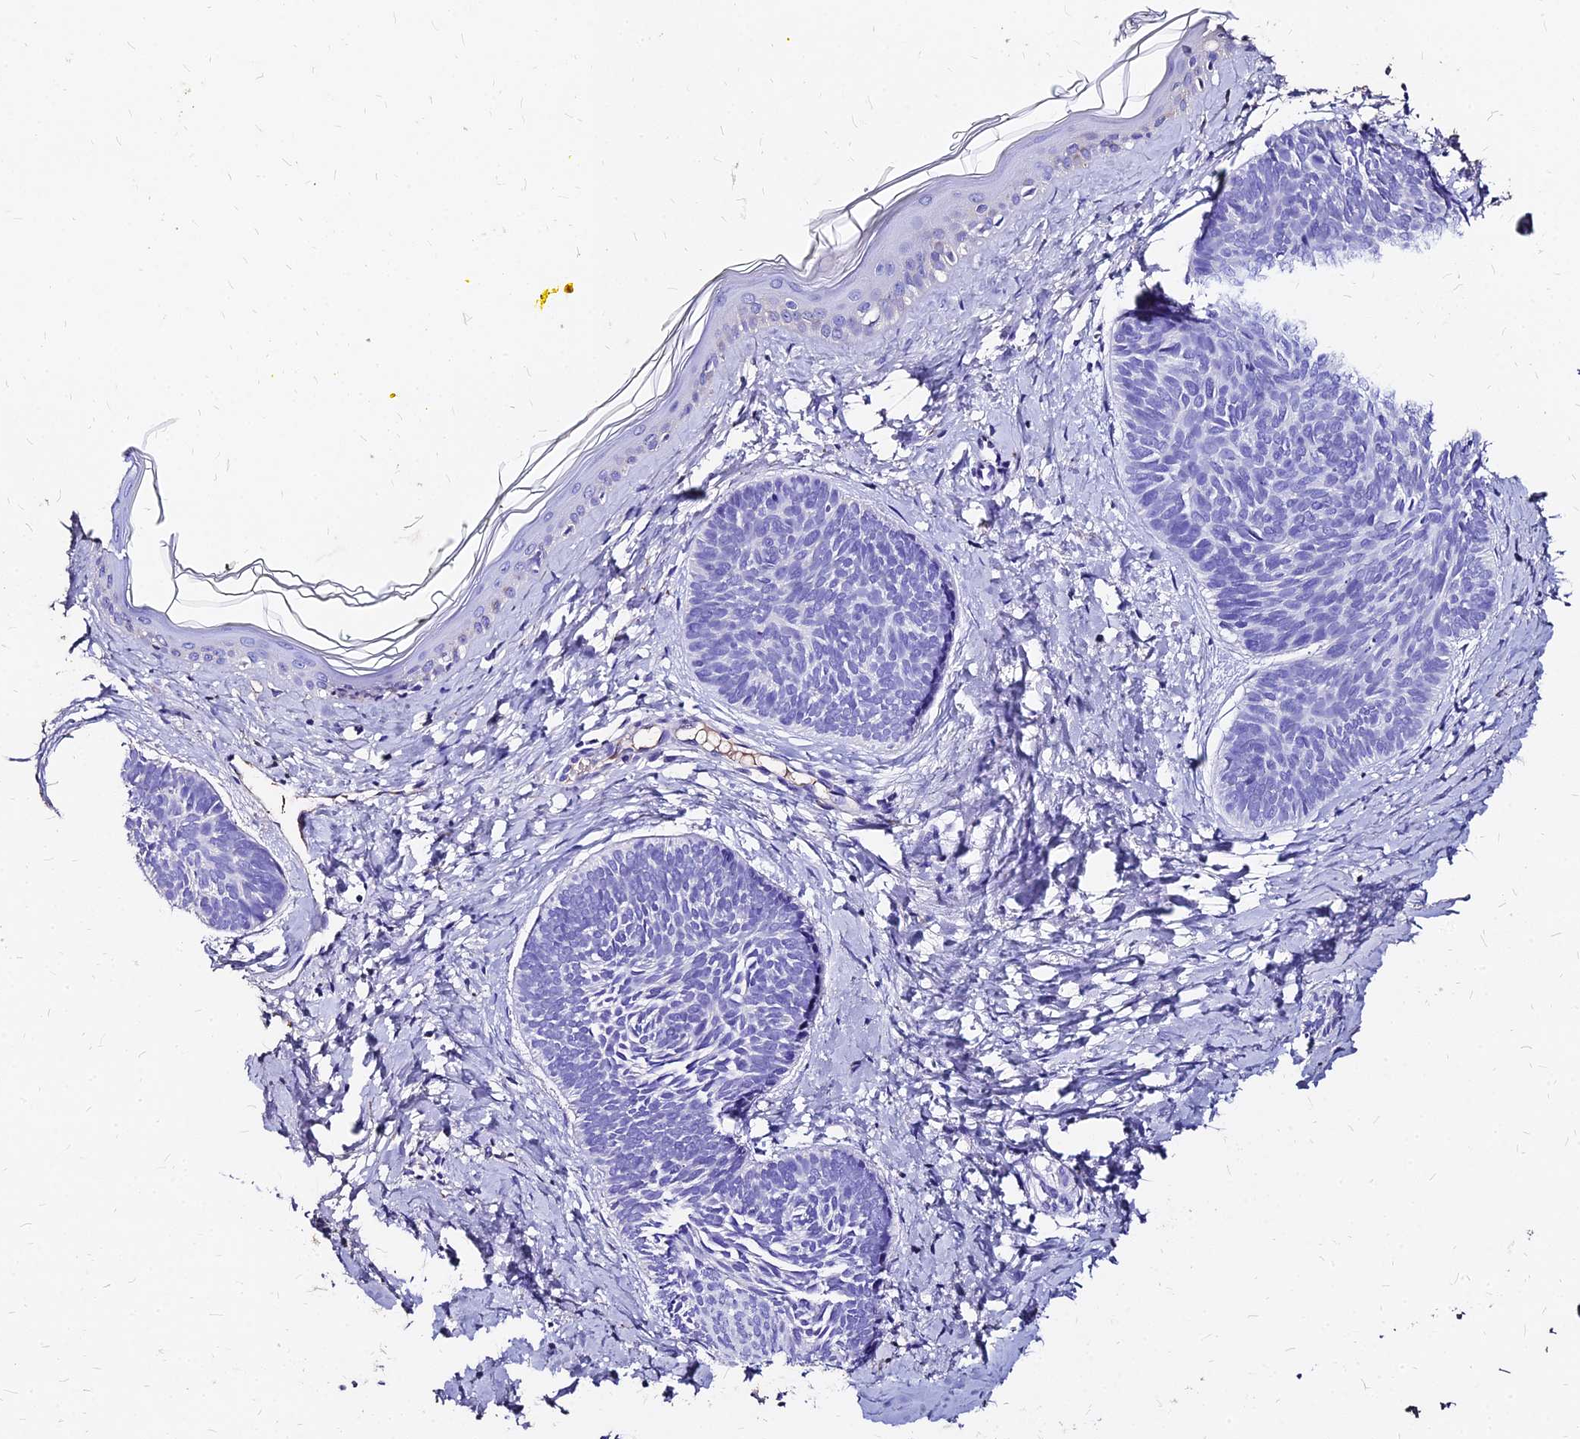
{"staining": {"intensity": "negative", "quantity": "none", "location": "none"}, "tissue": "skin cancer", "cell_type": "Tumor cells", "image_type": "cancer", "snomed": [{"axis": "morphology", "description": "Basal cell carcinoma"}, {"axis": "topography", "description": "Skin"}], "caption": "This is a micrograph of immunohistochemistry (IHC) staining of skin basal cell carcinoma, which shows no positivity in tumor cells.", "gene": "NME5", "patient": {"sex": "female", "age": 81}}